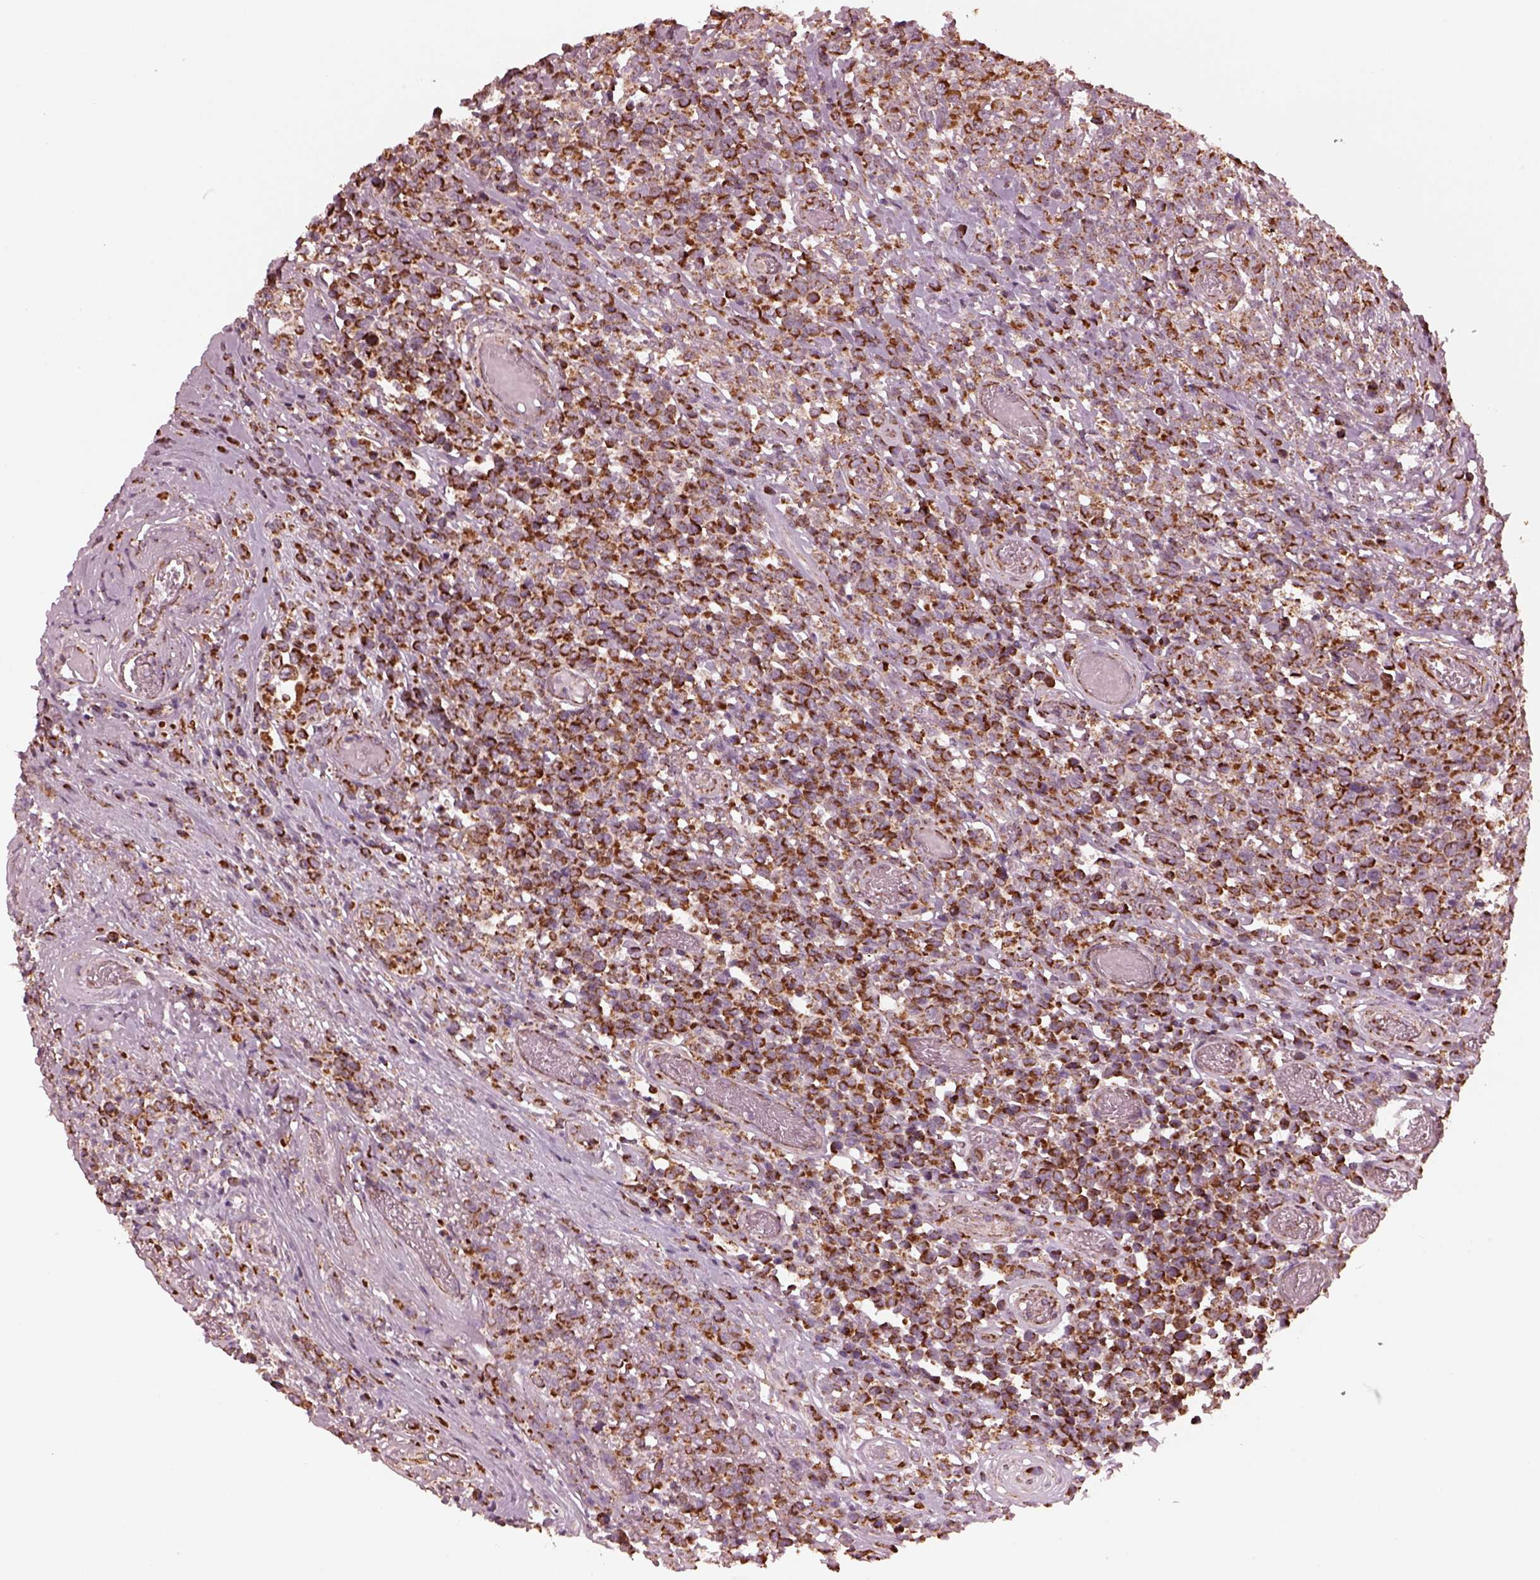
{"staining": {"intensity": "strong", "quantity": "25%-75%", "location": "cytoplasmic/membranous"}, "tissue": "lymphoma", "cell_type": "Tumor cells", "image_type": "cancer", "snomed": [{"axis": "morphology", "description": "Malignant lymphoma, non-Hodgkin's type, High grade"}, {"axis": "topography", "description": "Soft tissue"}], "caption": "Malignant lymphoma, non-Hodgkin's type (high-grade) stained with a brown dye displays strong cytoplasmic/membranous positive positivity in about 25%-75% of tumor cells.", "gene": "NDUFB10", "patient": {"sex": "female", "age": 56}}